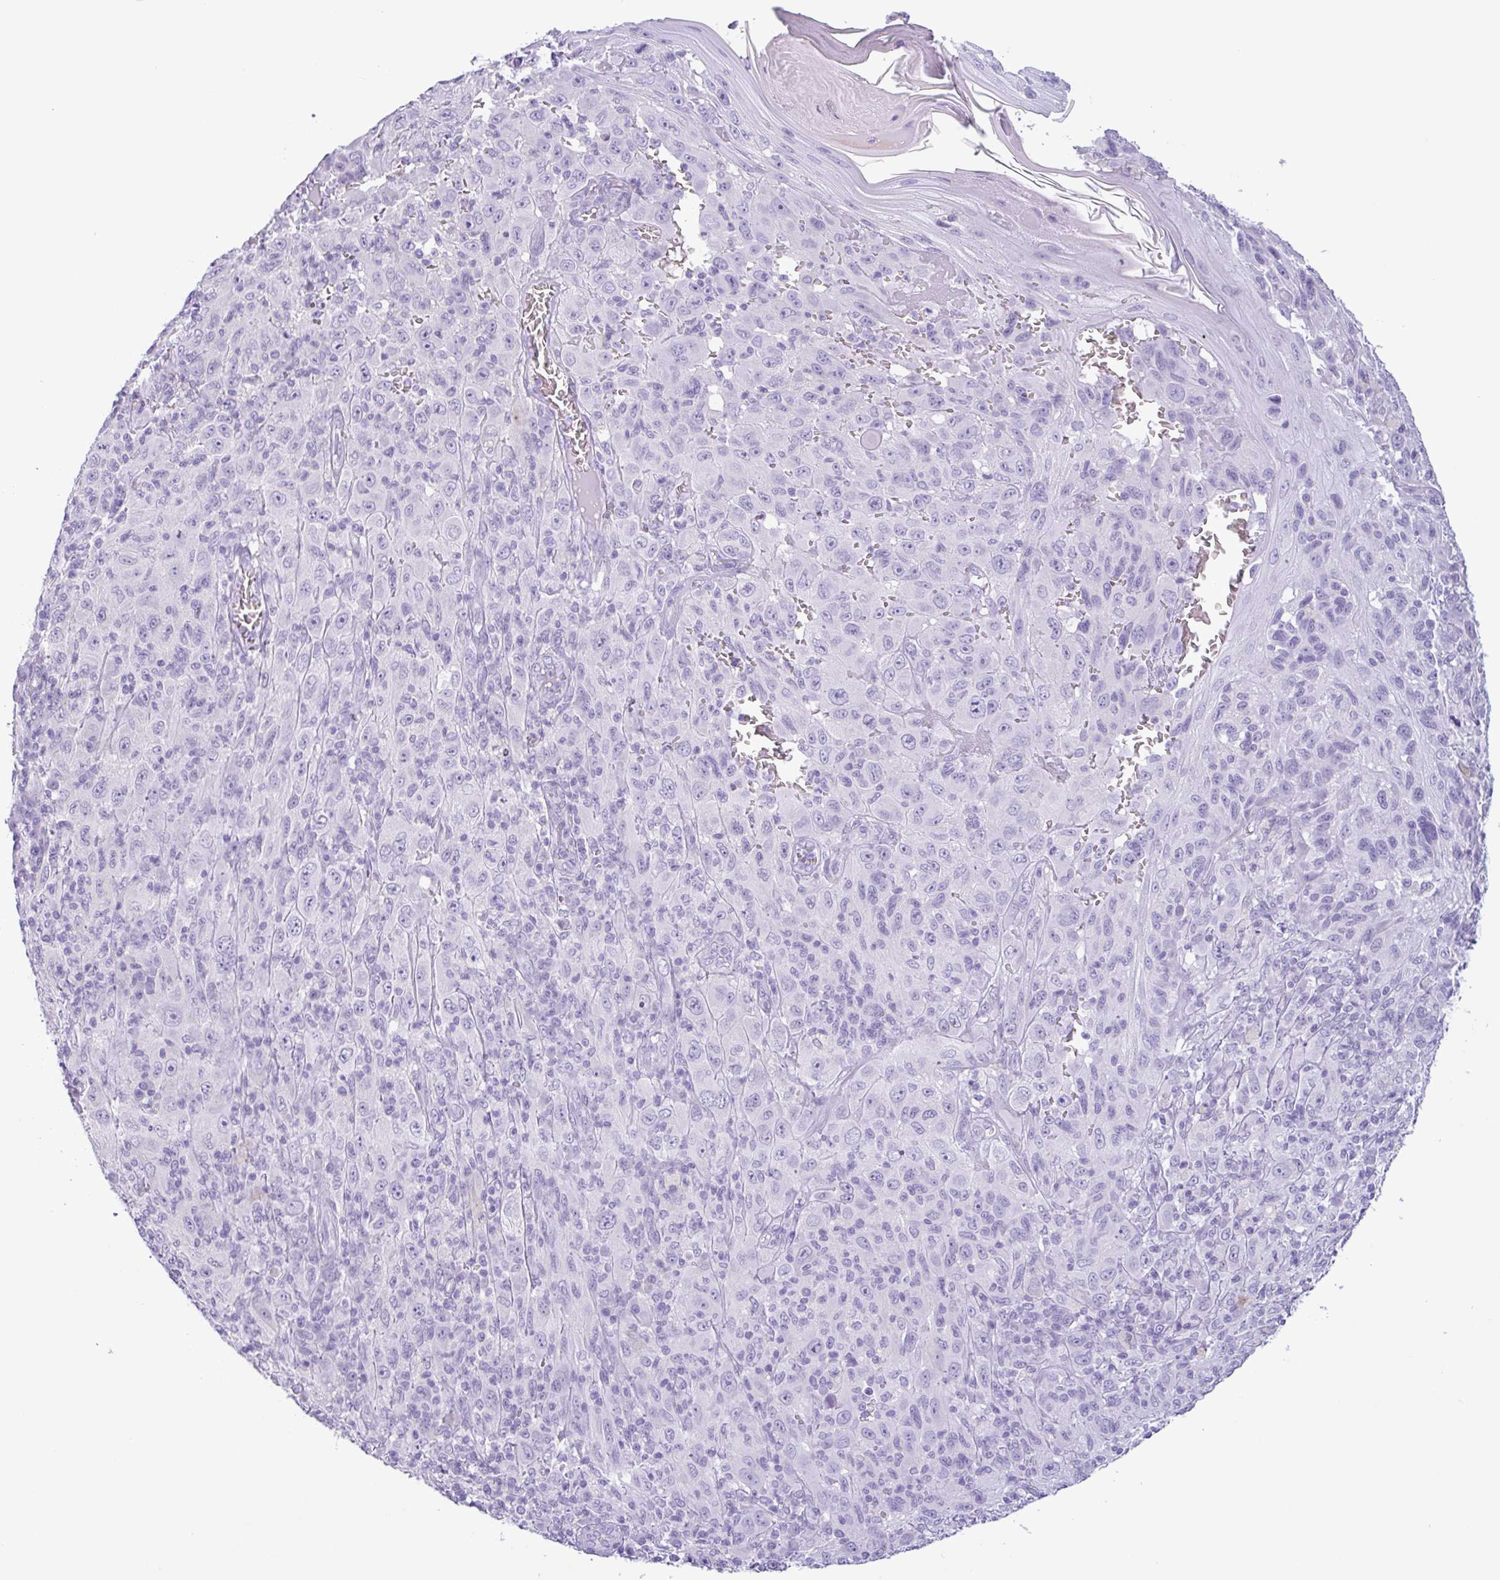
{"staining": {"intensity": "negative", "quantity": "none", "location": "none"}, "tissue": "melanoma", "cell_type": "Tumor cells", "image_type": "cancer", "snomed": [{"axis": "morphology", "description": "Malignant melanoma, NOS"}, {"axis": "topography", "description": "Skin"}], "caption": "This is an IHC histopathology image of malignant melanoma. There is no expression in tumor cells.", "gene": "CTSE", "patient": {"sex": "female", "age": 91}}